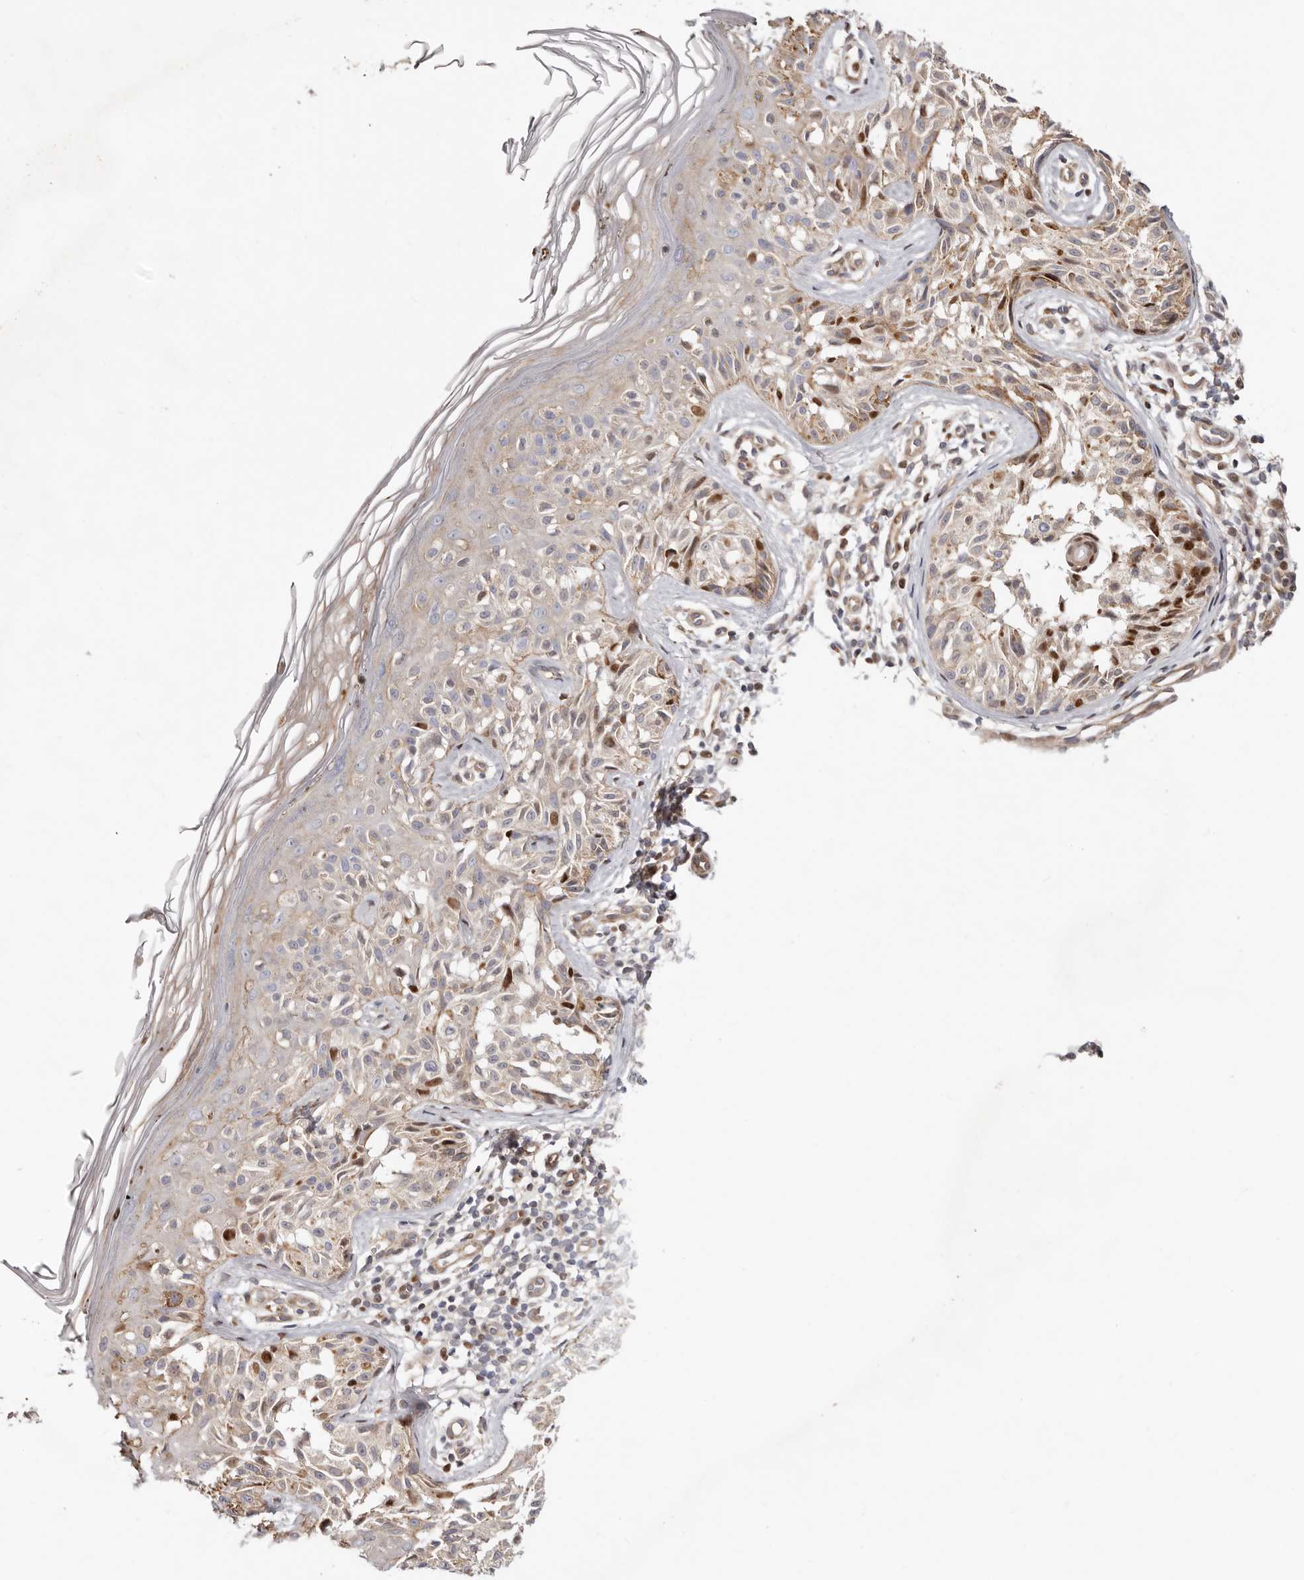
{"staining": {"intensity": "weak", "quantity": "25%-75%", "location": "cytoplasmic/membranous,nuclear"}, "tissue": "melanoma", "cell_type": "Tumor cells", "image_type": "cancer", "snomed": [{"axis": "morphology", "description": "Malignant melanoma, NOS"}, {"axis": "topography", "description": "Skin"}], "caption": "Human malignant melanoma stained for a protein (brown) reveals weak cytoplasmic/membranous and nuclear positive staining in about 25%-75% of tumor cells.", "gene": "EPHX3", "patient": {"sex": "female", "age": 50}}